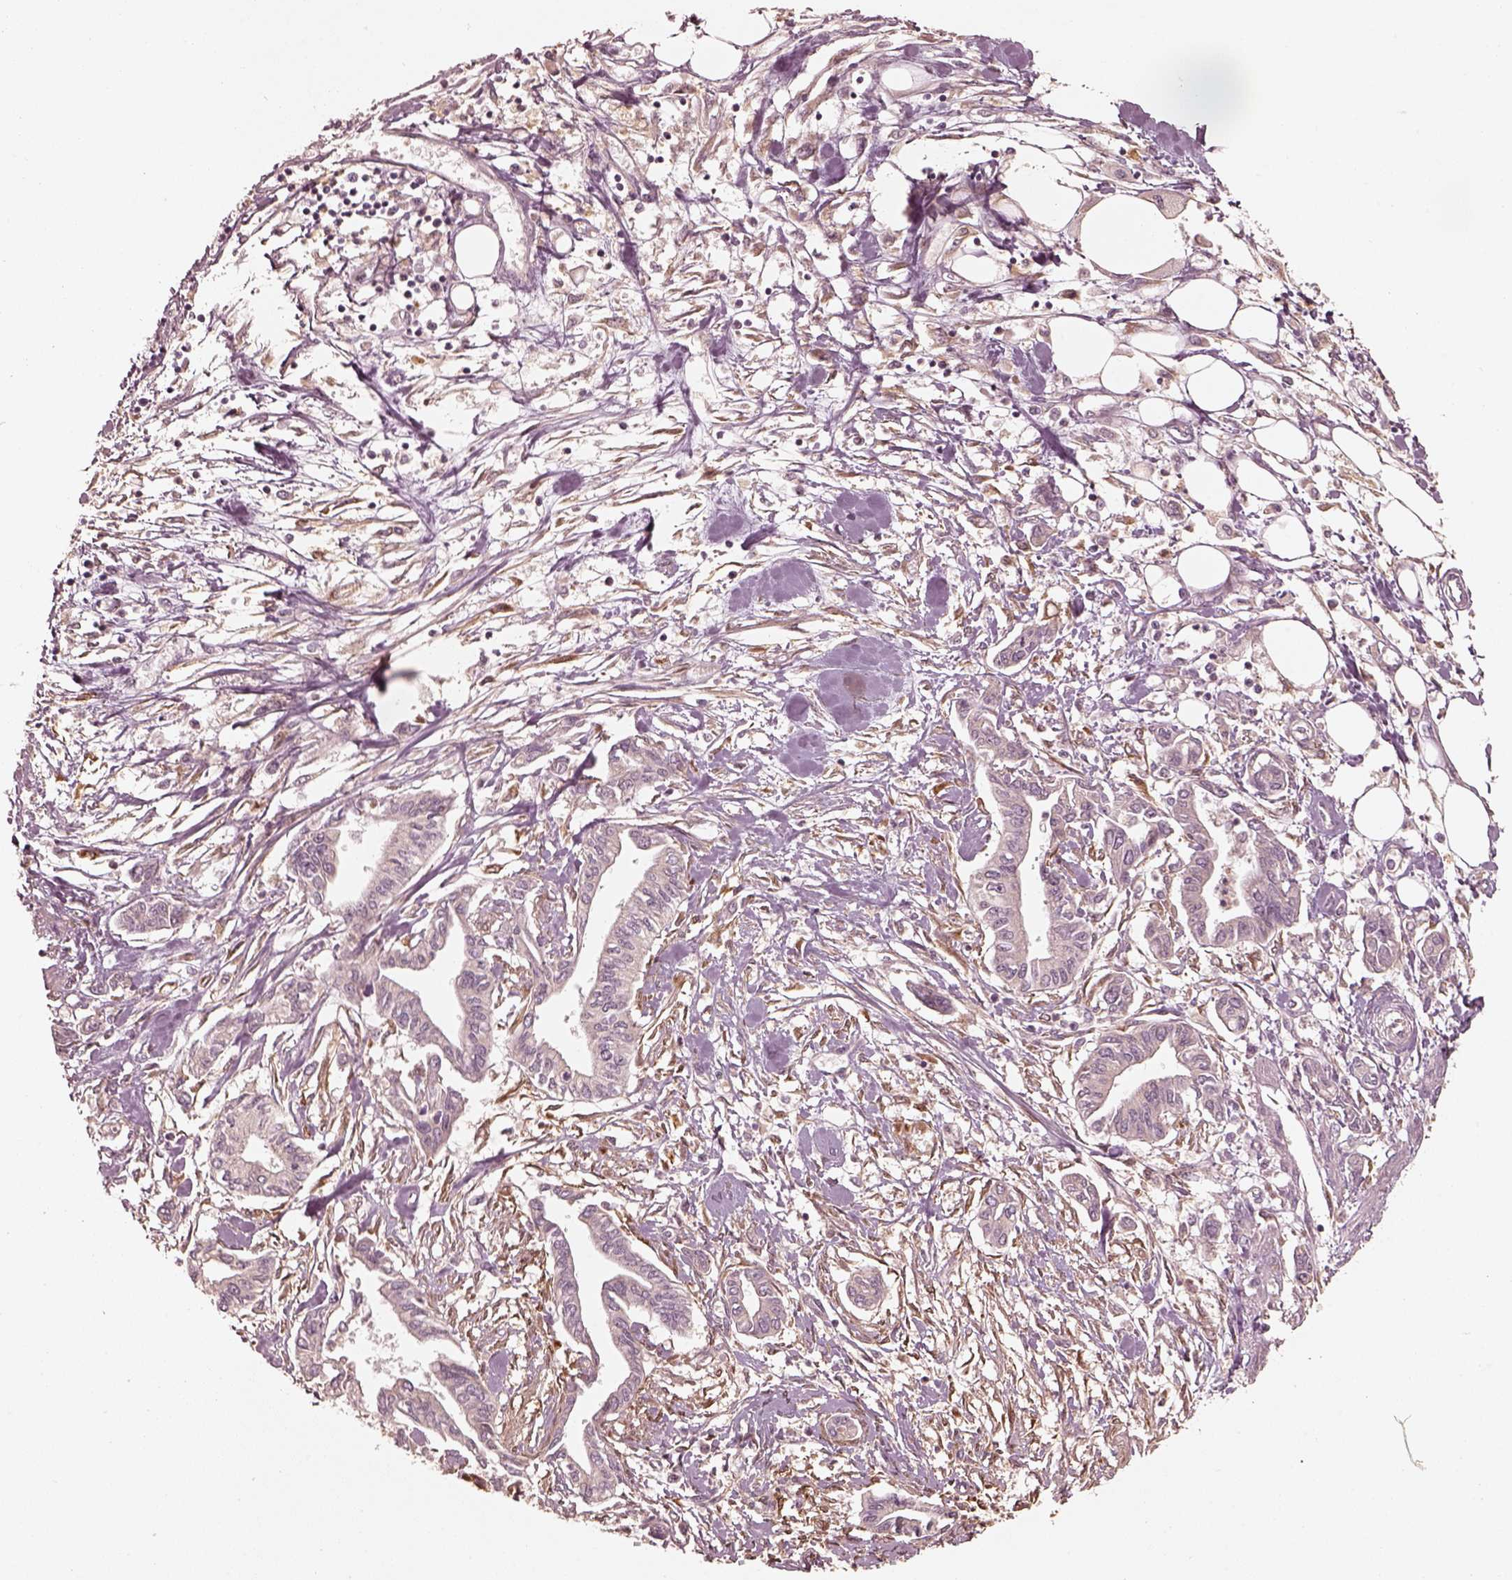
{"staining": {"intensity": "negative", "quantity": "none", "location": "none"}, "tissue": "pancreatic cancer", "cell_type": "Tumor cells", "image_type": "cancer", "snomed": [{"axis": "morphology", "description": "Adenocarcinoma, NOS"}, {"axis": "topography", "description": "Pancreas"}], "caption": "Immunohistochemistry of human pancreatic cancer (adenocarcinoma) demonstrates no positivity in tumor cells.", "gene": "WLS", "patient": {"sex": "male", "age": 60}}